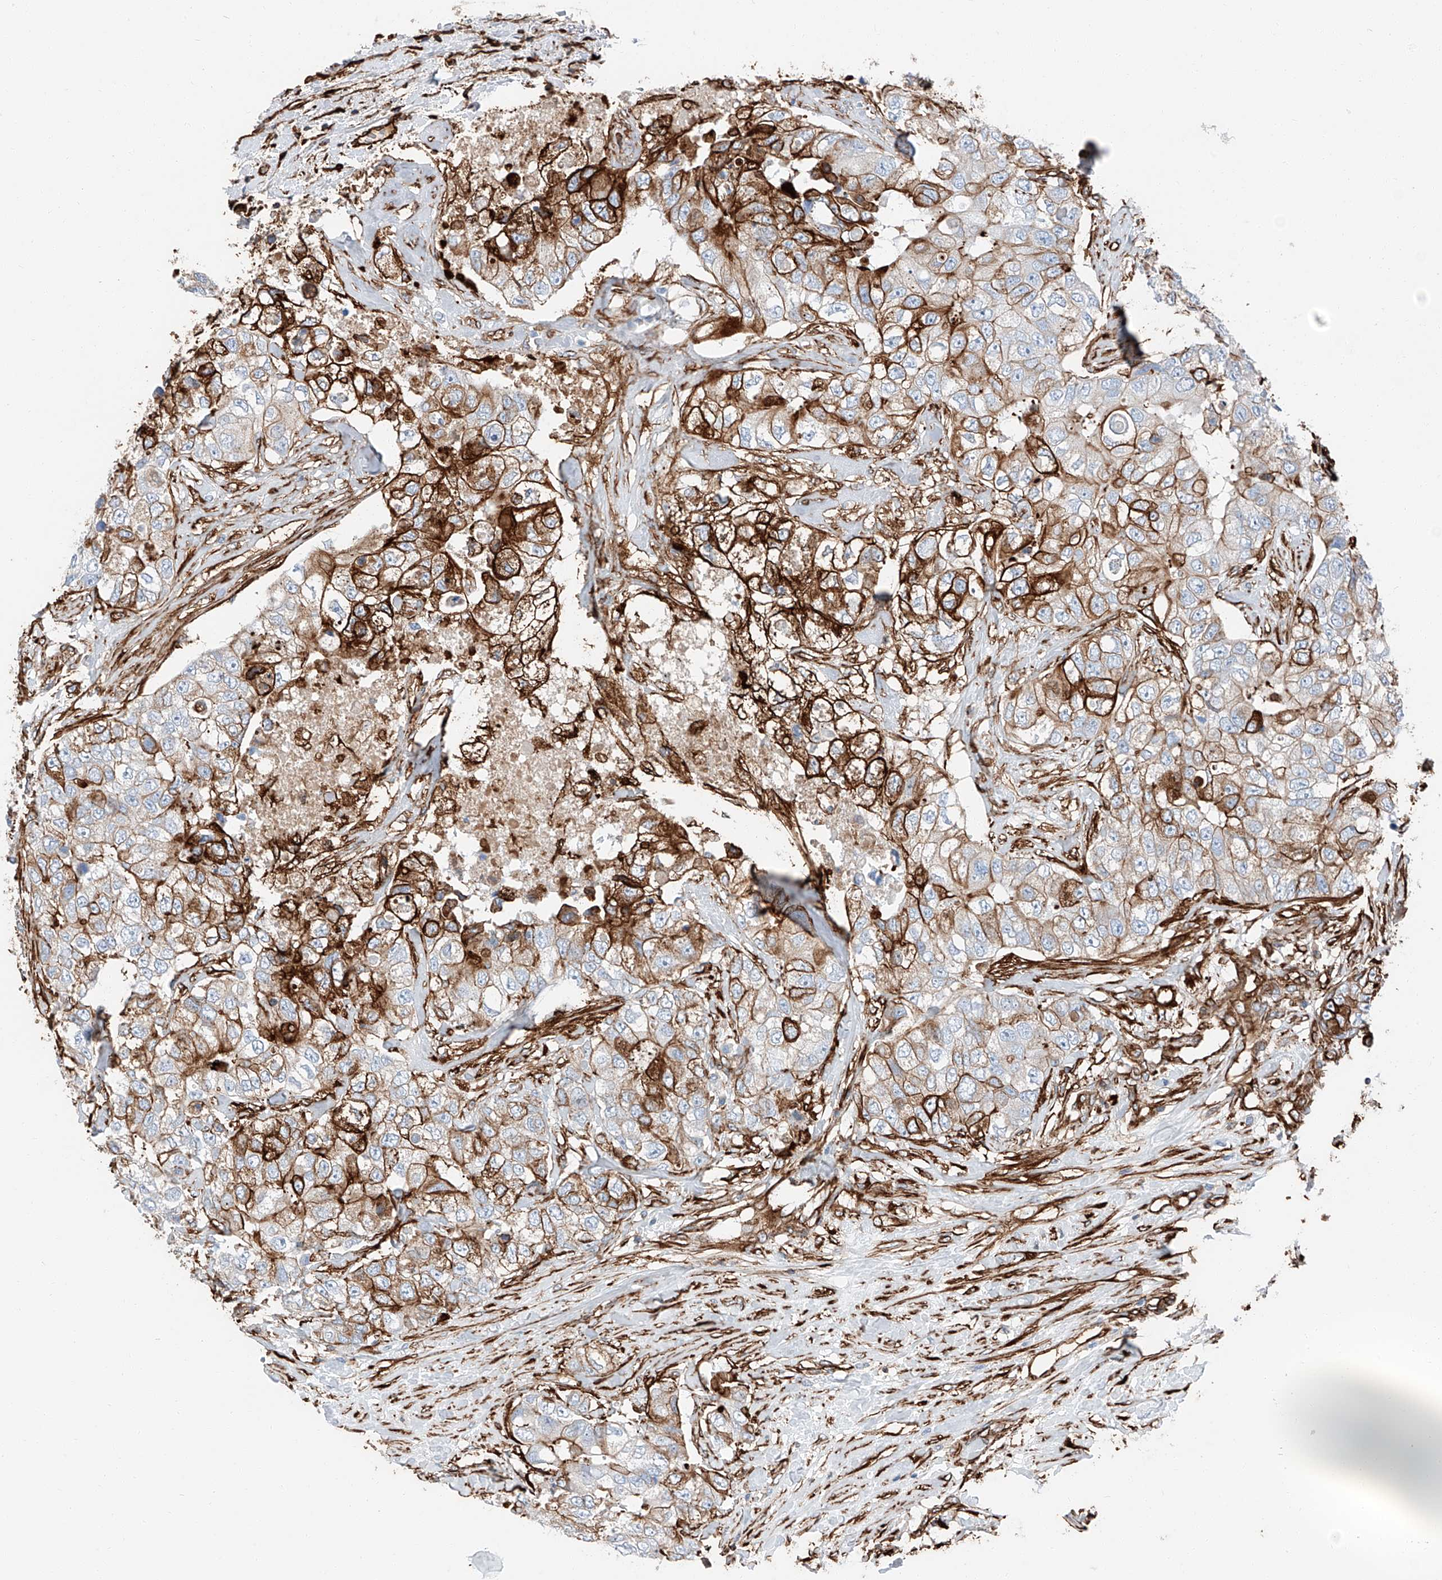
{"staining": {"intensity": "strong", "quantity": "25%-75%", "location": "cytoplasmic/membranous"}, "tissue": "breast cancer", "cell_type": "Tumor cells", "image_type": "cancer", "snomed": [{"axis": "morphology", "description": "Duct carcinoma"}, {"axis": "topography", "description": "Breast"}], "caption": "Immunohistochemistry (IHC) (DAB (3,3'-diaminobenzidine)) staining of human invasive ductal carcinoma (breast) shows strong cytoplasmic/membranous protein positivity in approximately 25%-75% of tumor cells.", "gene": "ZNF804A", "patient": {"sex": "female", "age": 62}}